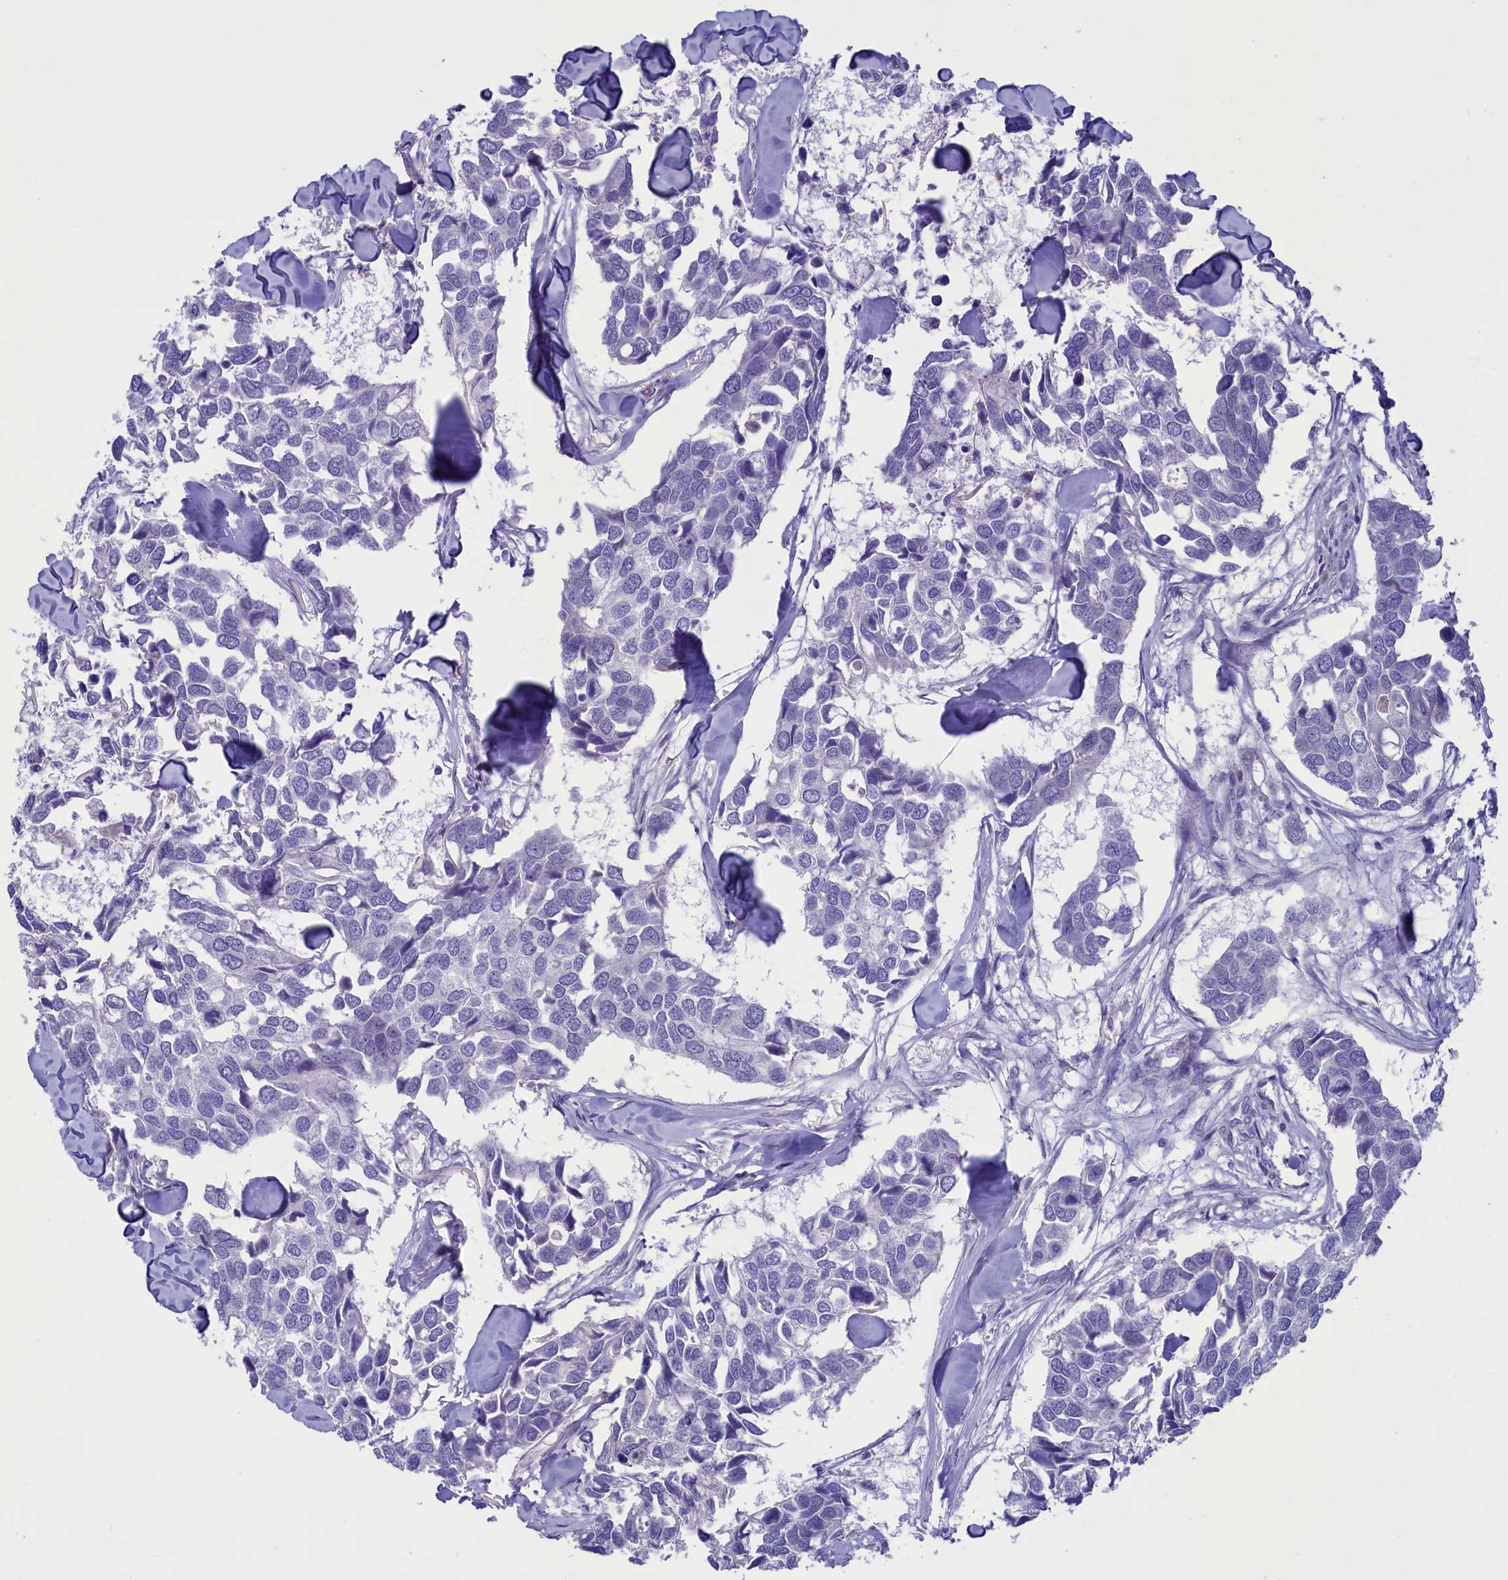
{"staining": {"intensity": "negative", "quantity": "none", "location": "none"}, "tissue": "breast cancer", "cell_type": "Tumor cells", "image_type": "cancer", "snomed": [{"axis": "morphology", "description": "Duct carcinoma"}, {"axis": "topography", "description": "Breast"}], "caption": "There is no significant positivity in tumor cells of breast cancer (invasive ductal carcinoma). The staining was performed using DAB to visualize the protein expression in brown, while the nuclei were stained in blue with hematoxylin (Magnification: 20x).", "gene": "LOXL1", "patient": {"sex": "female", "age": 83}}